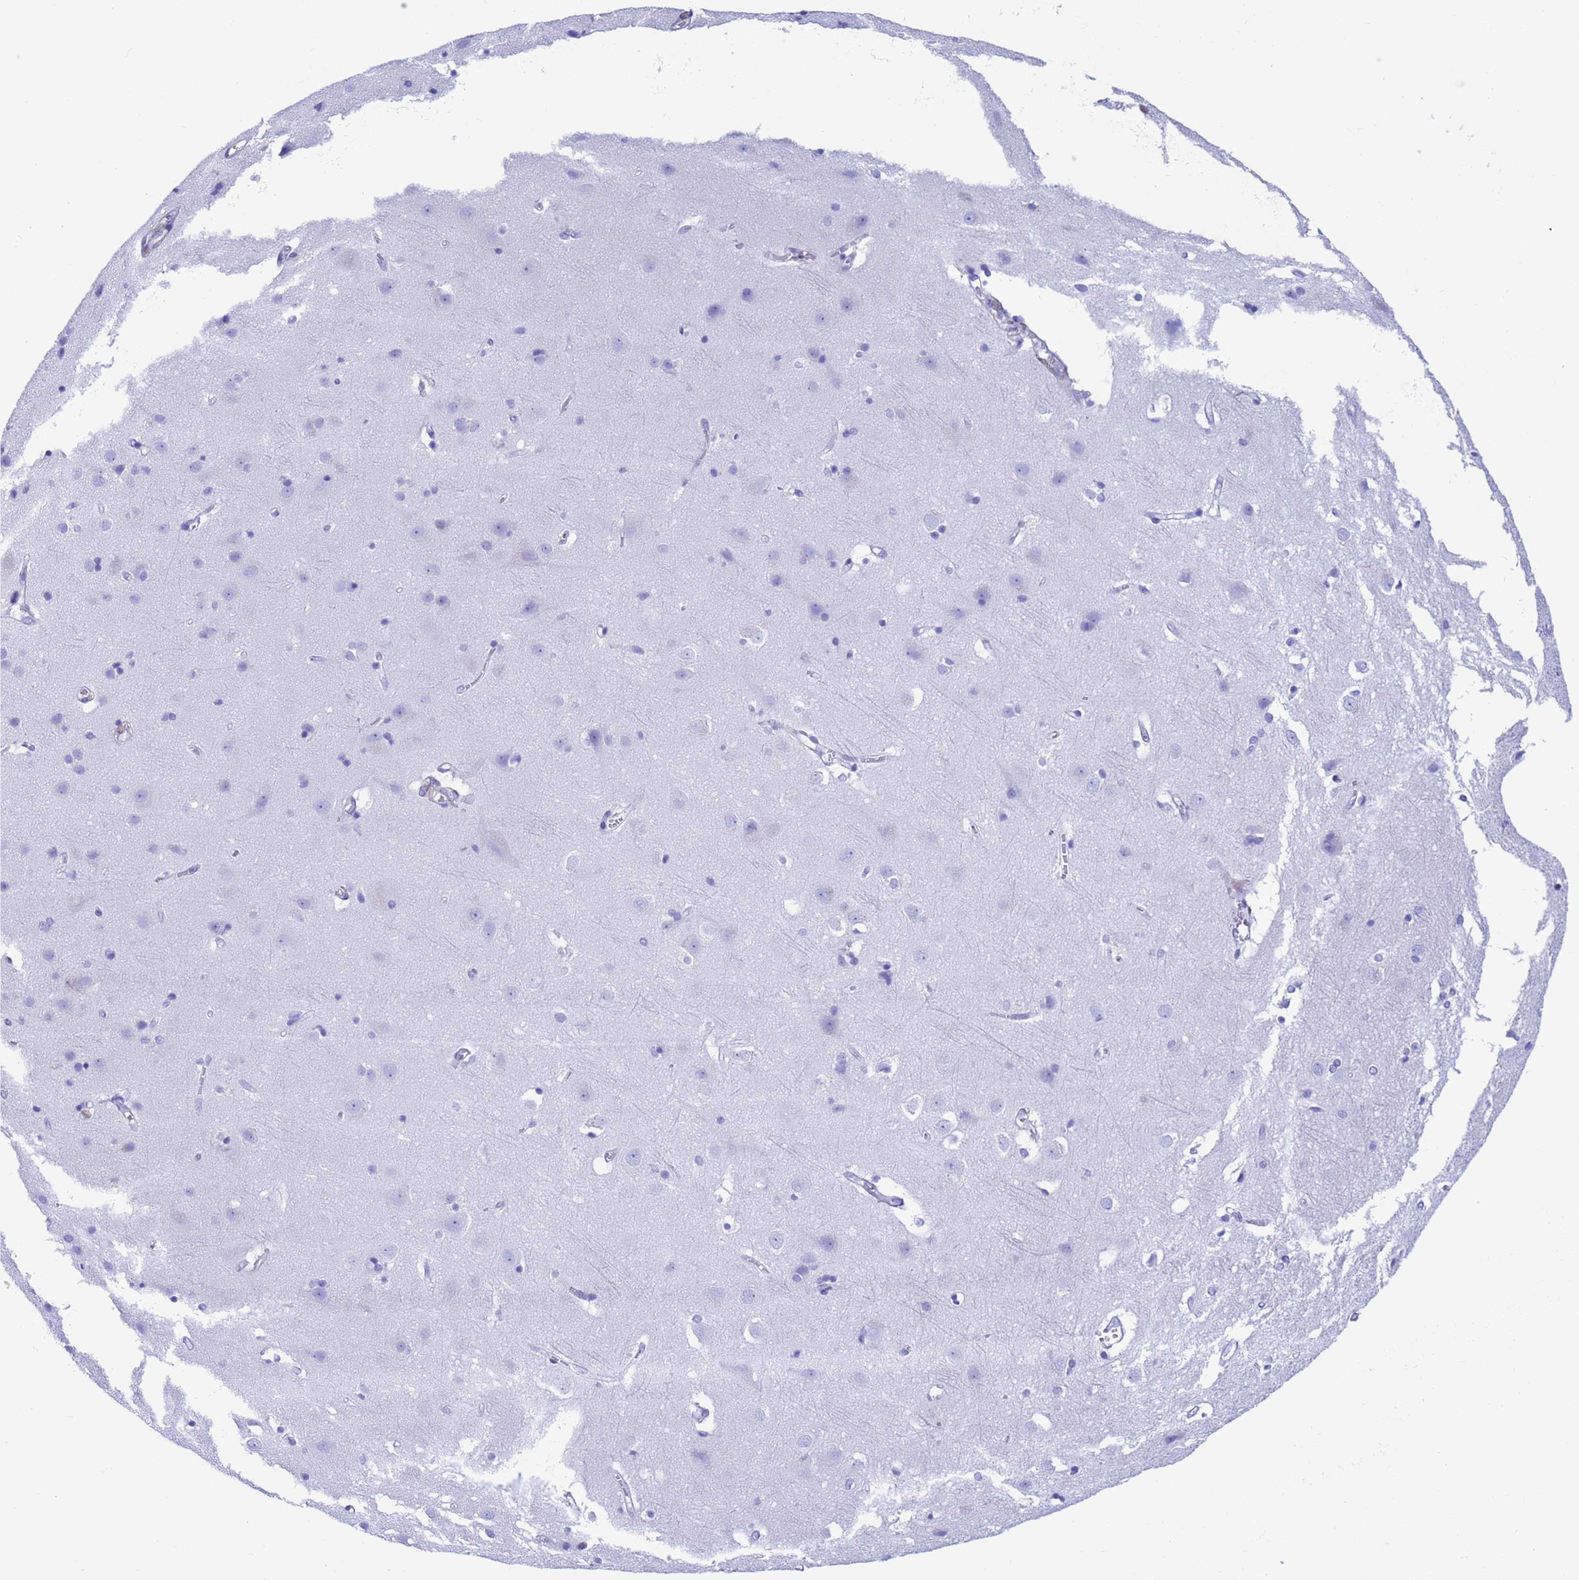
{"staining": {"intensity": "negative", "quantity": "none", "location": "none"}, "tissue": "cerebral cortex", "cell_type": "Endothelial cells", "image_type": "normal", "snomed": [{"axis": "morphology", "description": "Normal tissue, NOS"}, {"axis": "topography", "description": "Cerebral cortex"}], "caption": "Micrograph shows no significant protein staining in endothelial cells of normal cerebral cortex. Brightfield microscopy of IHC stained with DAB (3,3'-diaminobenzidine) (brown) and hematoxylin (blue), captured at high magnification.", "gene": "C6orf47", "patient": {"sex": "male", "age": 54}}